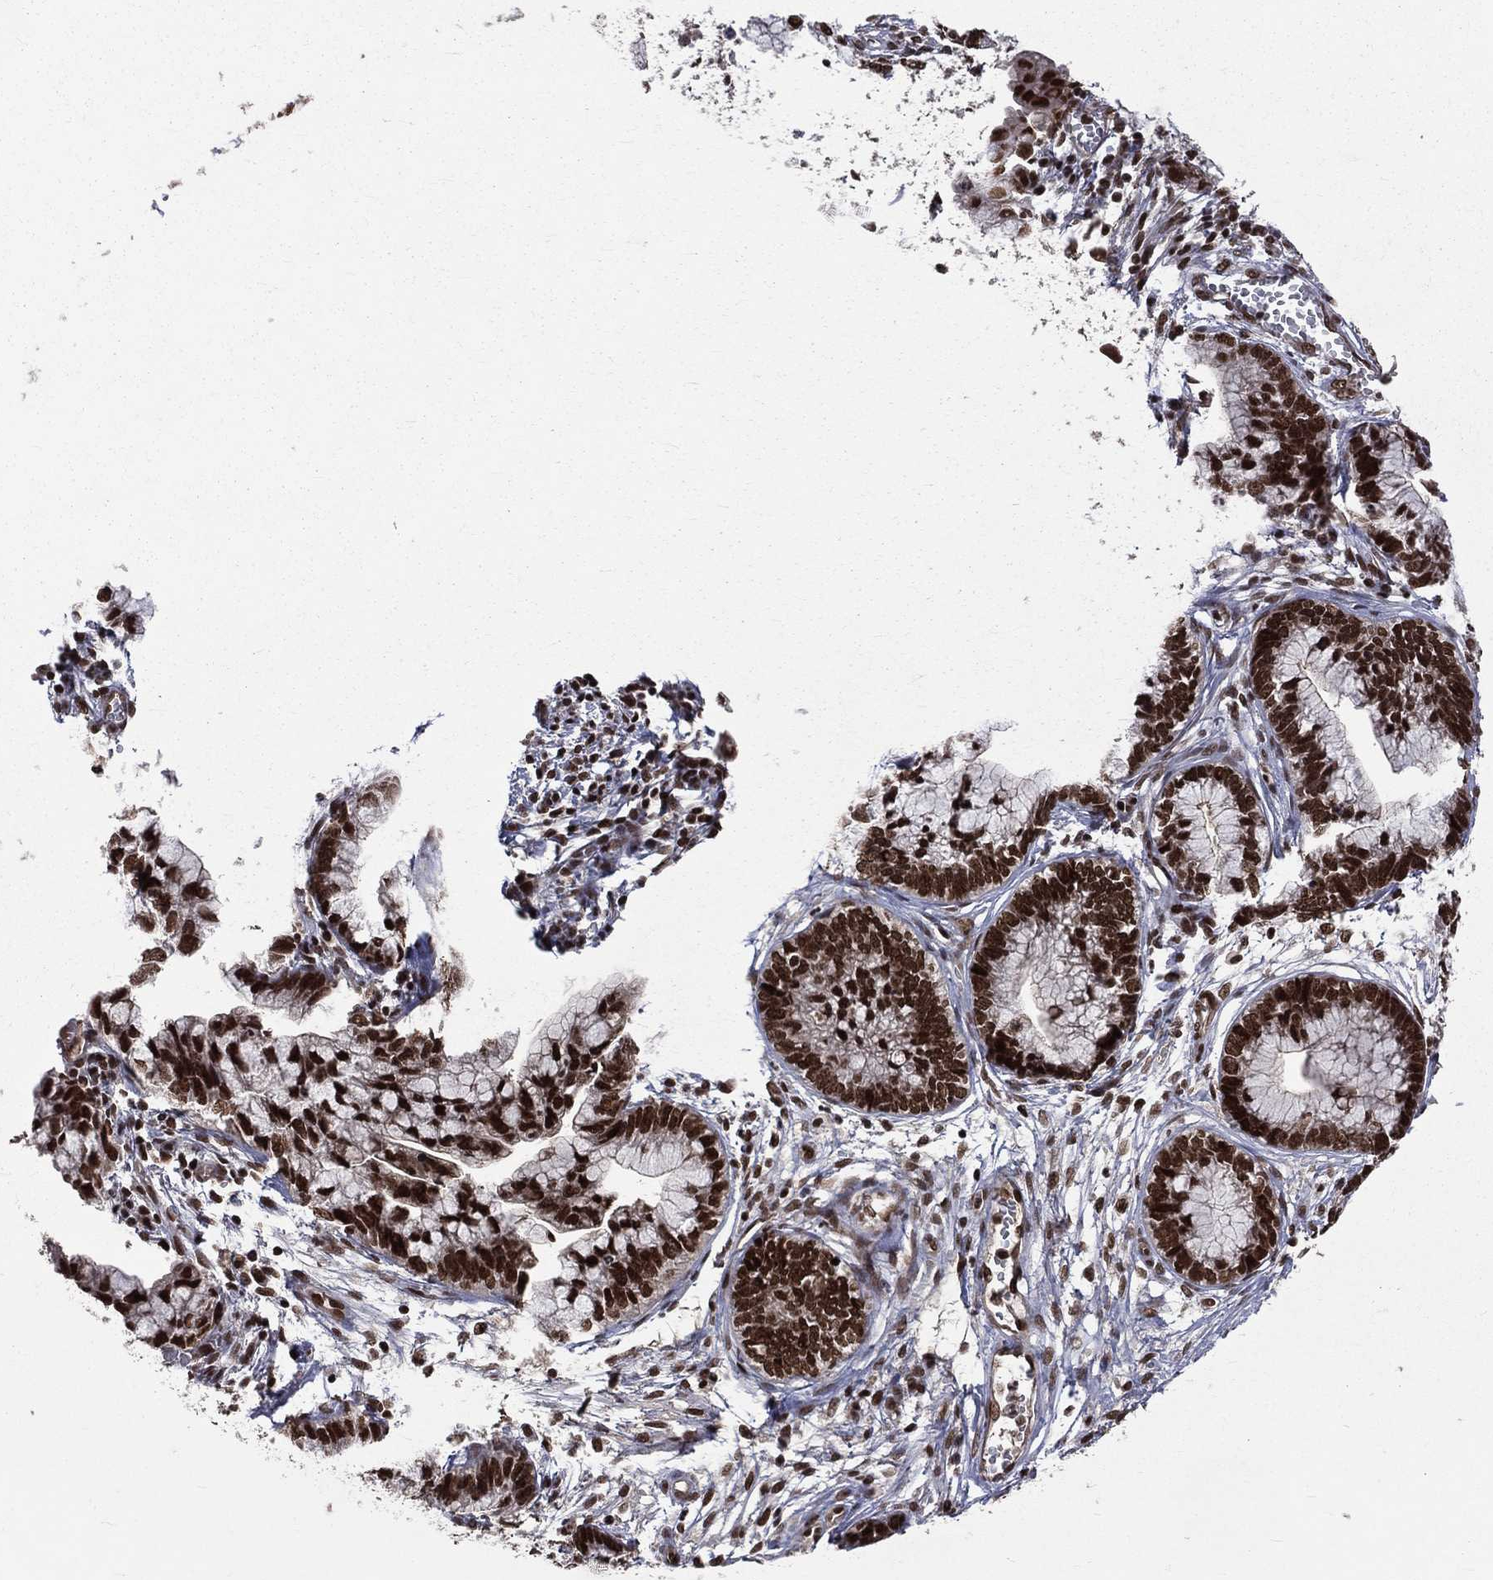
{"staining": {"intensity": "strong", "quantity": ">75%", "location": "nuclear"}, "tissue": "cervical cancer", "cell_type": "Tumor cells", "image_type": "cancer", "snomed": [{"axis": "morphology", "description": "Adenocarcinoma, NOS"}, {"axis": "topography", "description": "Cervix"}], "caption": "DAB (3,3'-diaminobenzidine) immunohistochemical staining of cervical cancer reveals strong nuclear protein expression in approximately >75% of tumor cells.", "gene": "SMC3", "patient": {"sex": "female", "age": 44}}